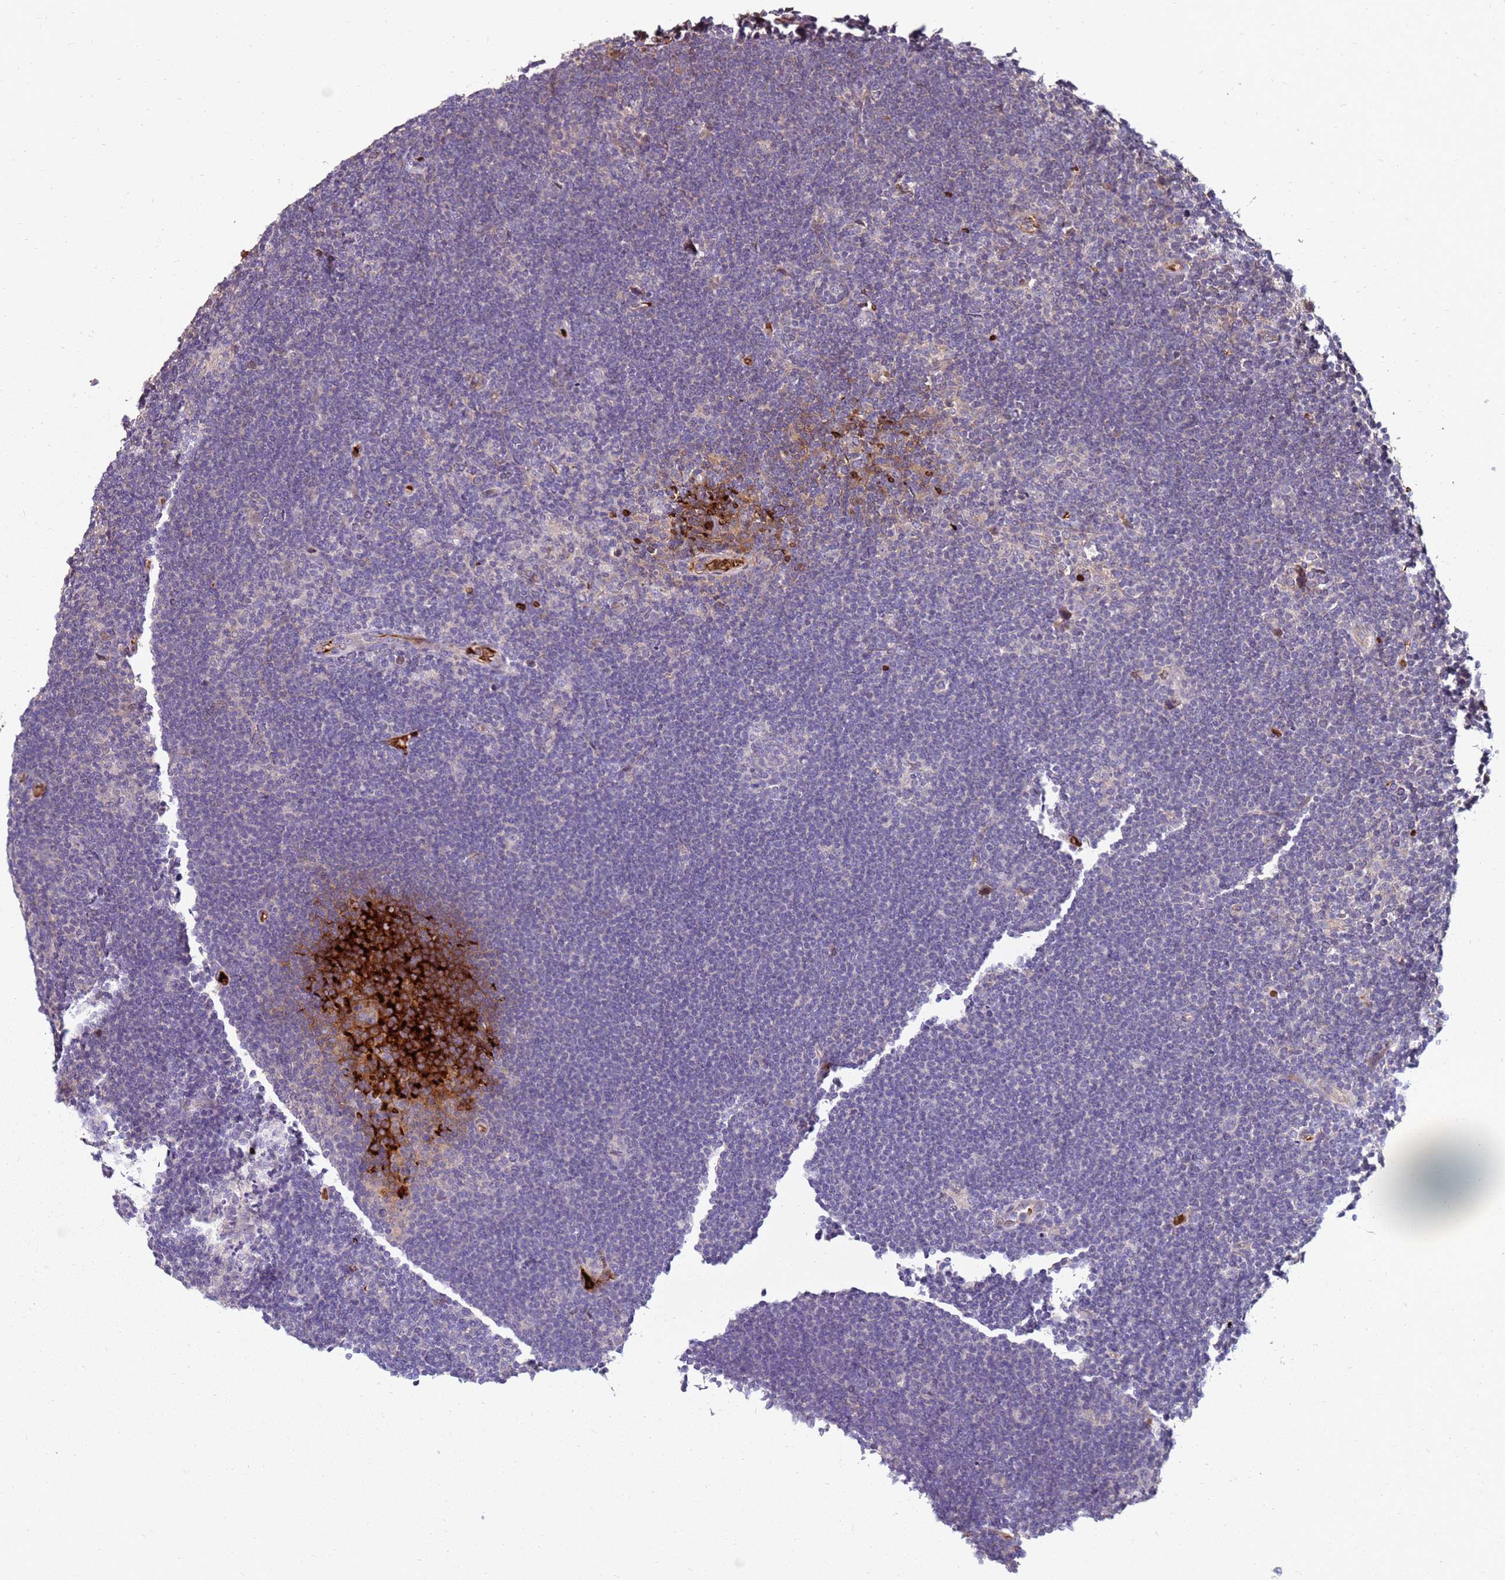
{"staining": {"intensity": "negative", "quantity": "none", "location": "none"}, "tissue": "lymphoma", "cell_type": "Tumor cells", "image_type": "cancer", "snomed": [{"axis": "morphology", "description": "Hodgkin's disease, NOS"}, {"axis": "topography", "description": "Lymph node"}], "caption": "IHC of Hodgkin's disease exhibits no expression in tumor cells.", "gene": "RNF11", "patient": {"sex": "female", "age": 57}}